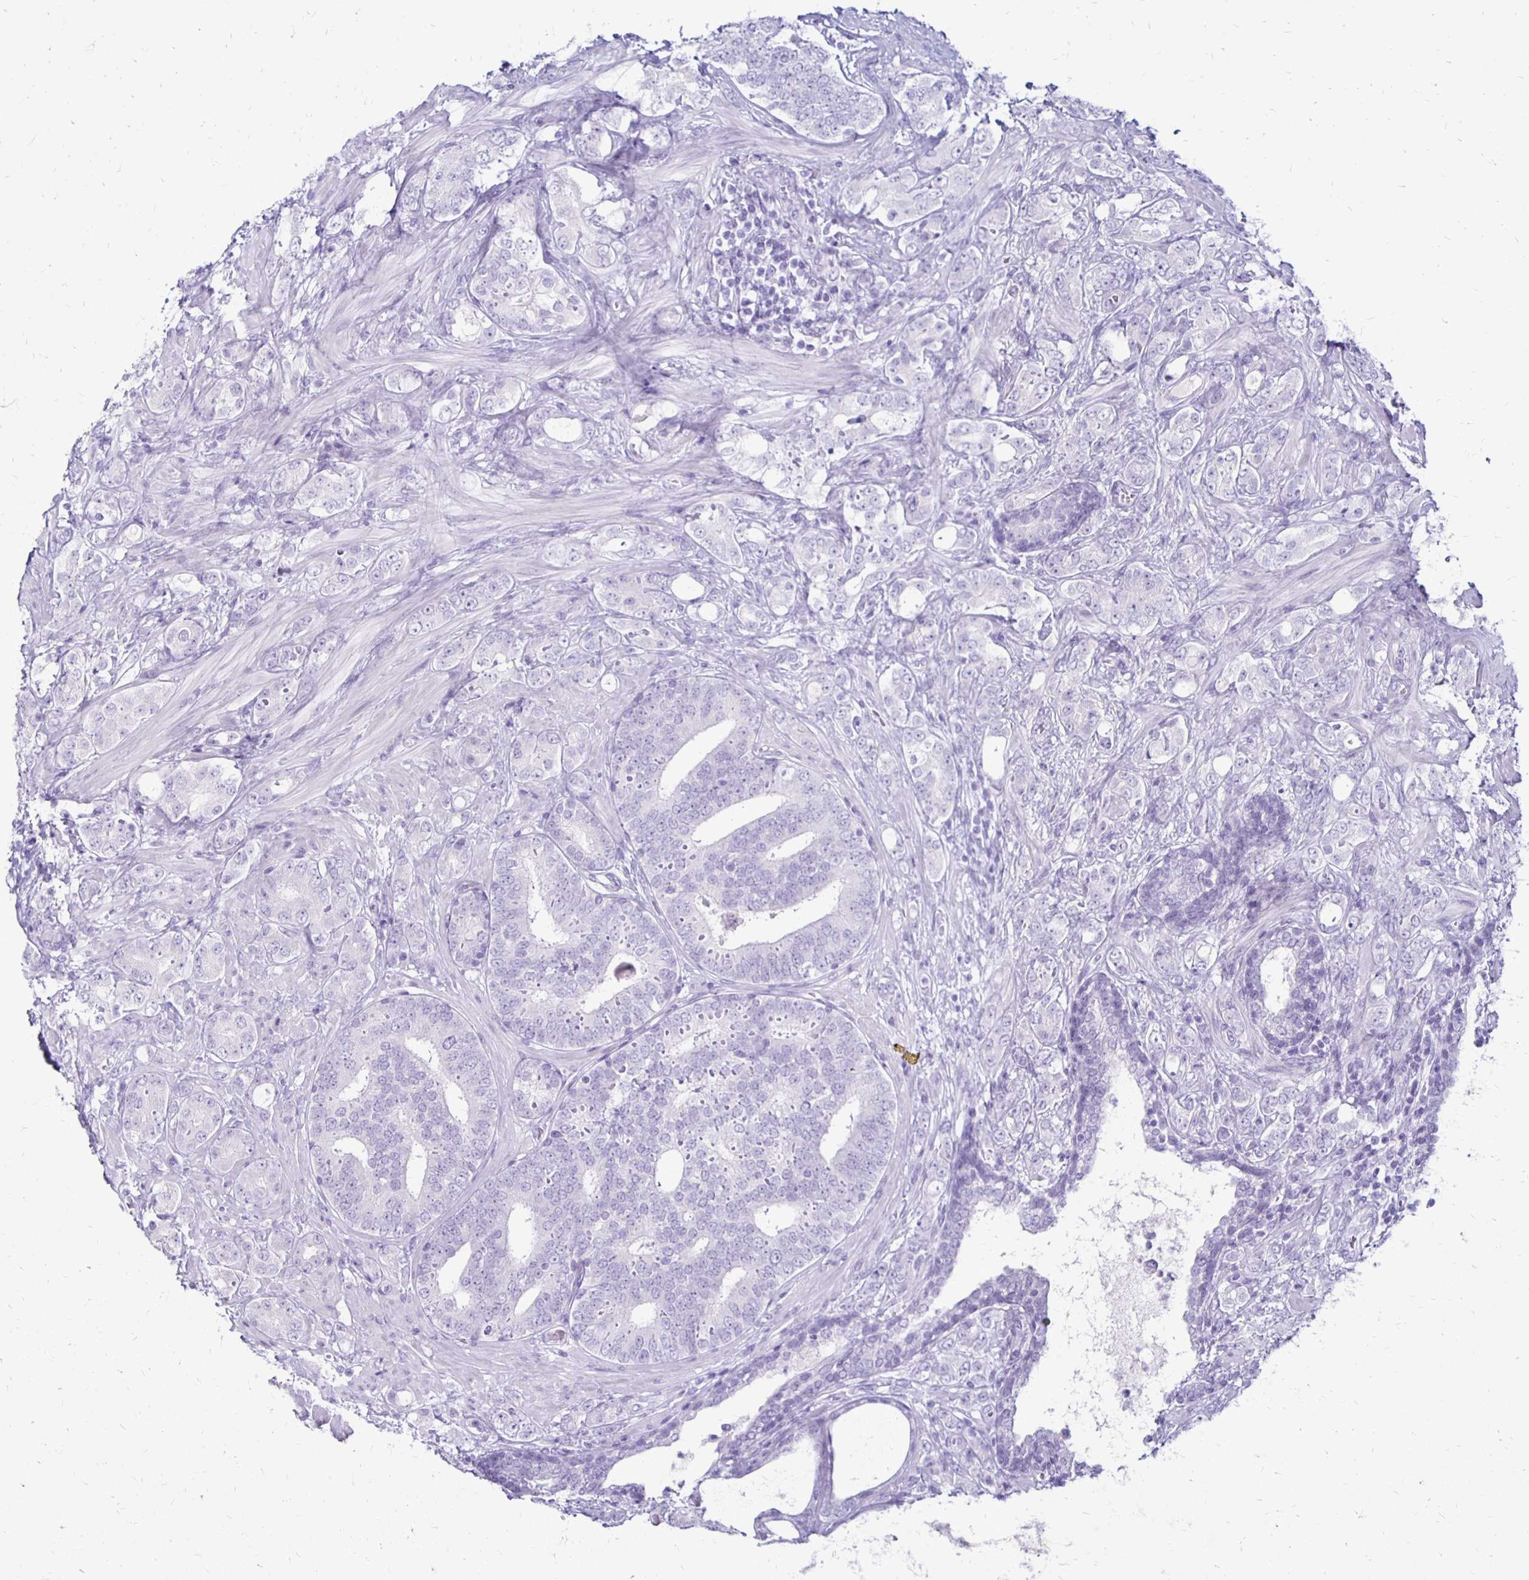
{"staining": {"intensity": "negative", "quantity": "none", "location": "none"}, "tissue": "prostate cancer", "cell_type": "Tumor cells", "image_type": "cancer", "snomed": [{"axis": "morphology", "description": "Adenocarcinoma, High grade"}, {"axis": "topography", "description": "Prostate"}], "caption": "A high-resolution micrograph shows immunohistochemistry staining of prostate cancer (high-grade adenocarcinoma), which displays no significant staining in tumor cells.", "gene": "RYR1", "patient": {"sex": "male", "age": 62}}